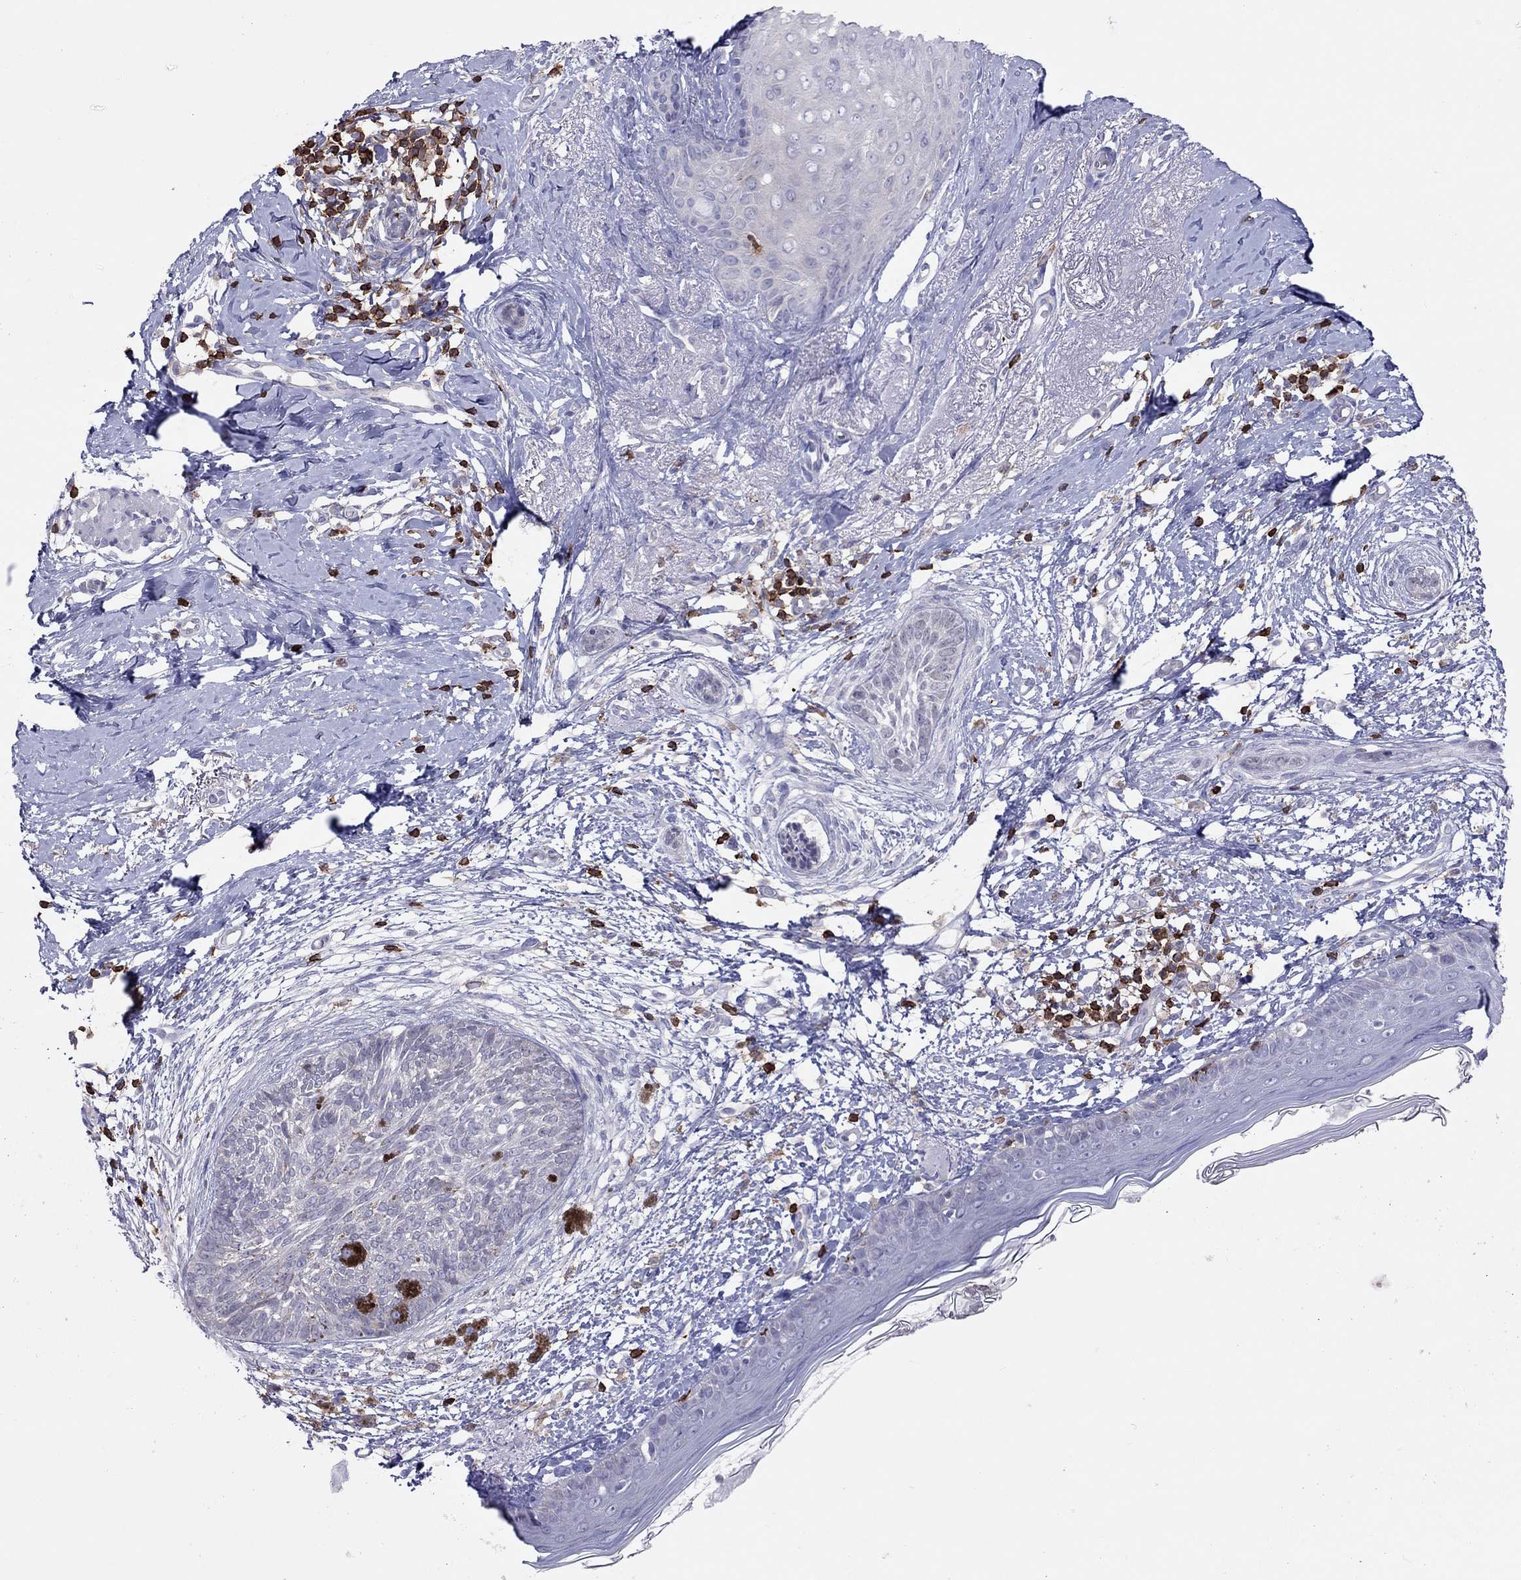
{"staining": {"intensity": "negative", "quantity": "none", "location": "none"}, "tissue": "skin cancer", "cell_type": "Tumor cells", "image_type": "cancer", "snomed": [{"axis": "morphology", "description": "Normal tissue, NOS"}, {"axis": "morphology", "description": "Basal cell carcinoma"}, {"axis": "topography", "description": "Skin"}], "caption": "There is no significant expression in tumor cells of skin cancer.", "gene": "MND1", "patient": {"sex": "male", "age": 84}}